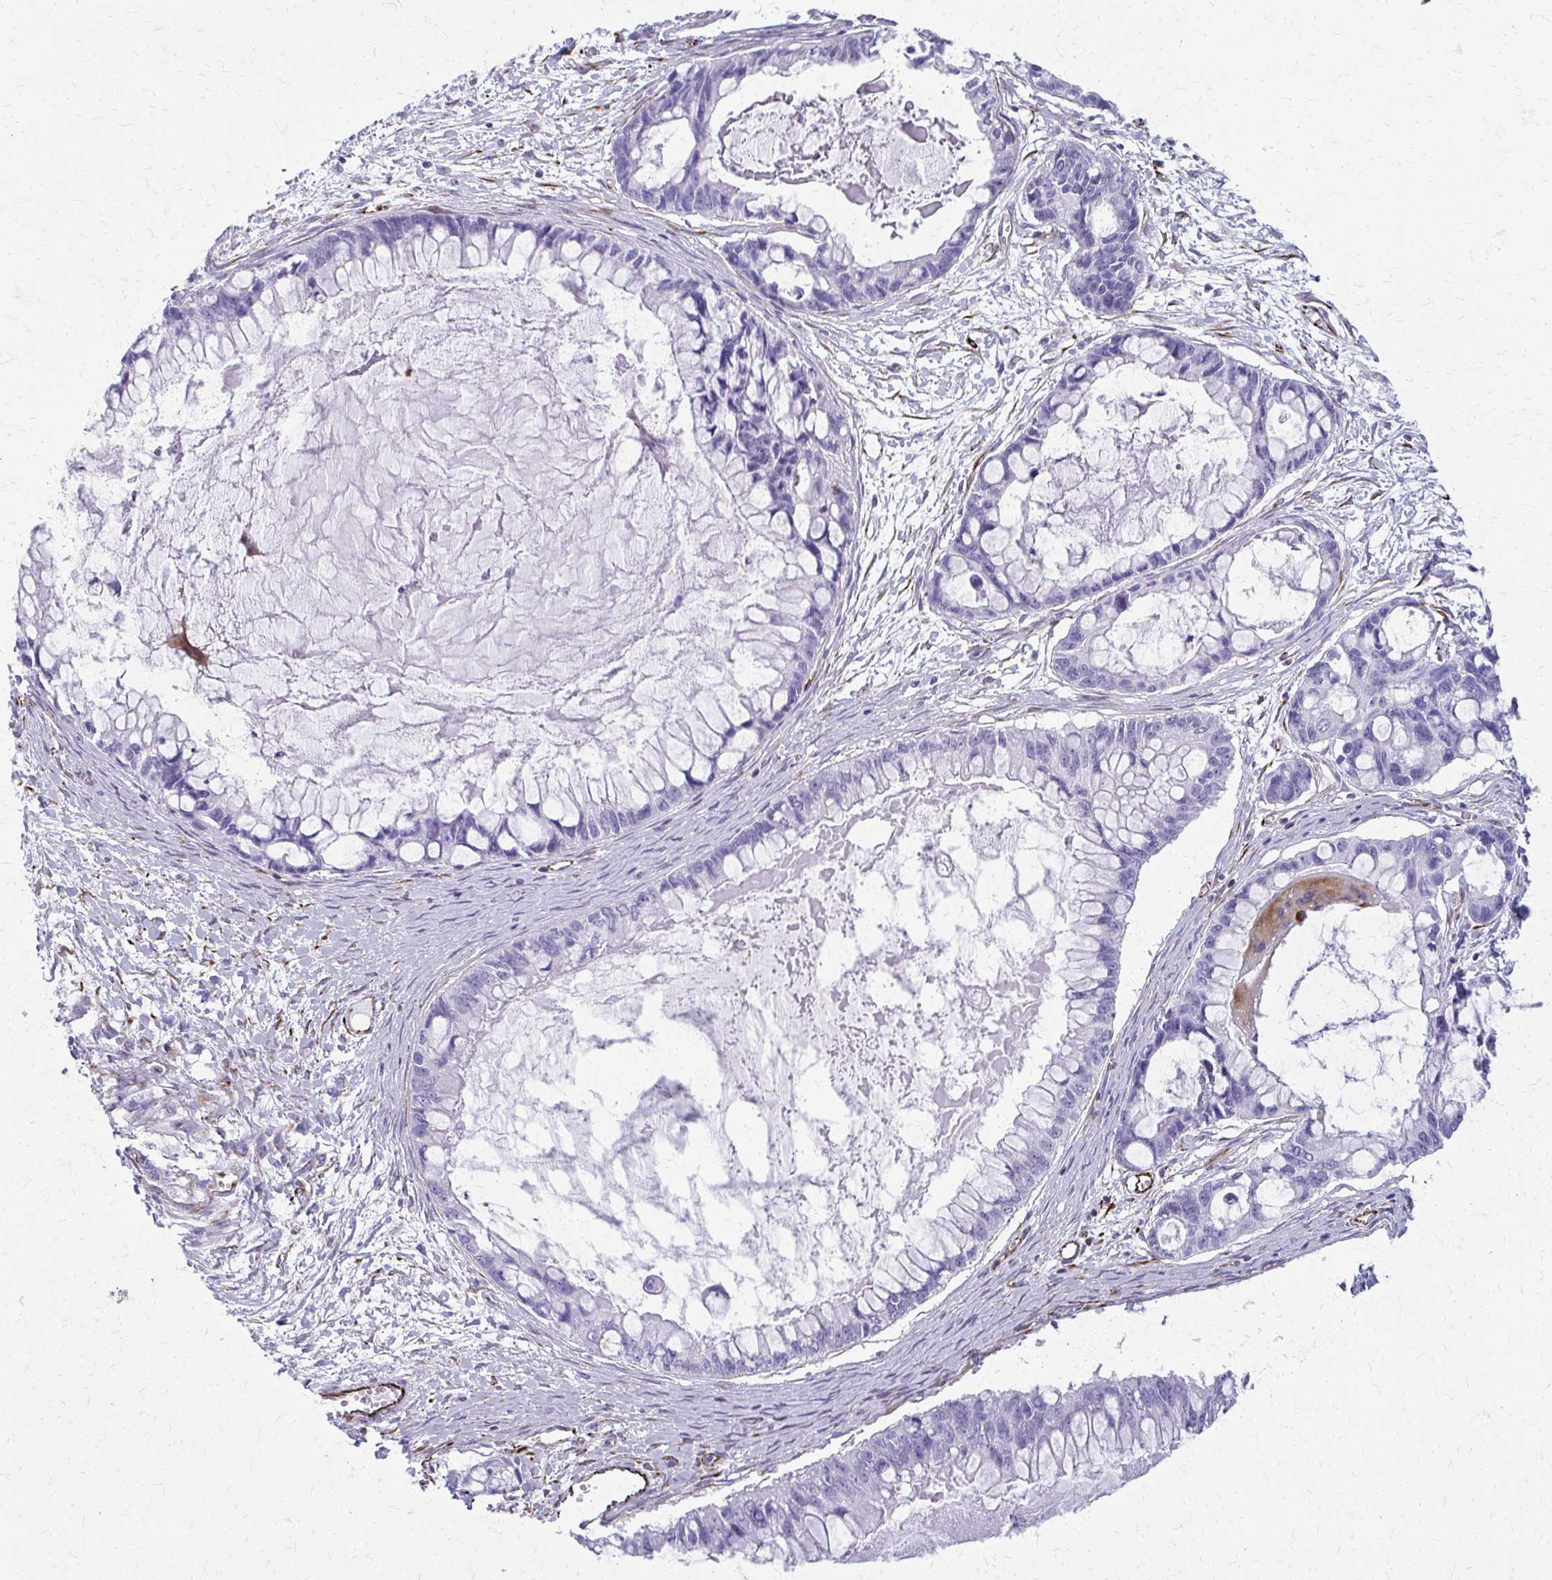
{"staining": {"intensity": "negative", "quantity": "none", "location": "none"}, "tissue": "ovarian cancer", "cell_type": "Tumor cells", "image_type": "cancer", "snomed": [{"axis": "morphology", "description": "Cystadenocarcinoma, mucinous, NOS"}, {"axis": "topography", "description": "Ovary"}], "caption": "There is no significant positivity in tumor cells of mucinous cystadenocarcinoma (ovarian).", "gene": "TRIM6", "patient": {"sex": "female", "age": 63}}